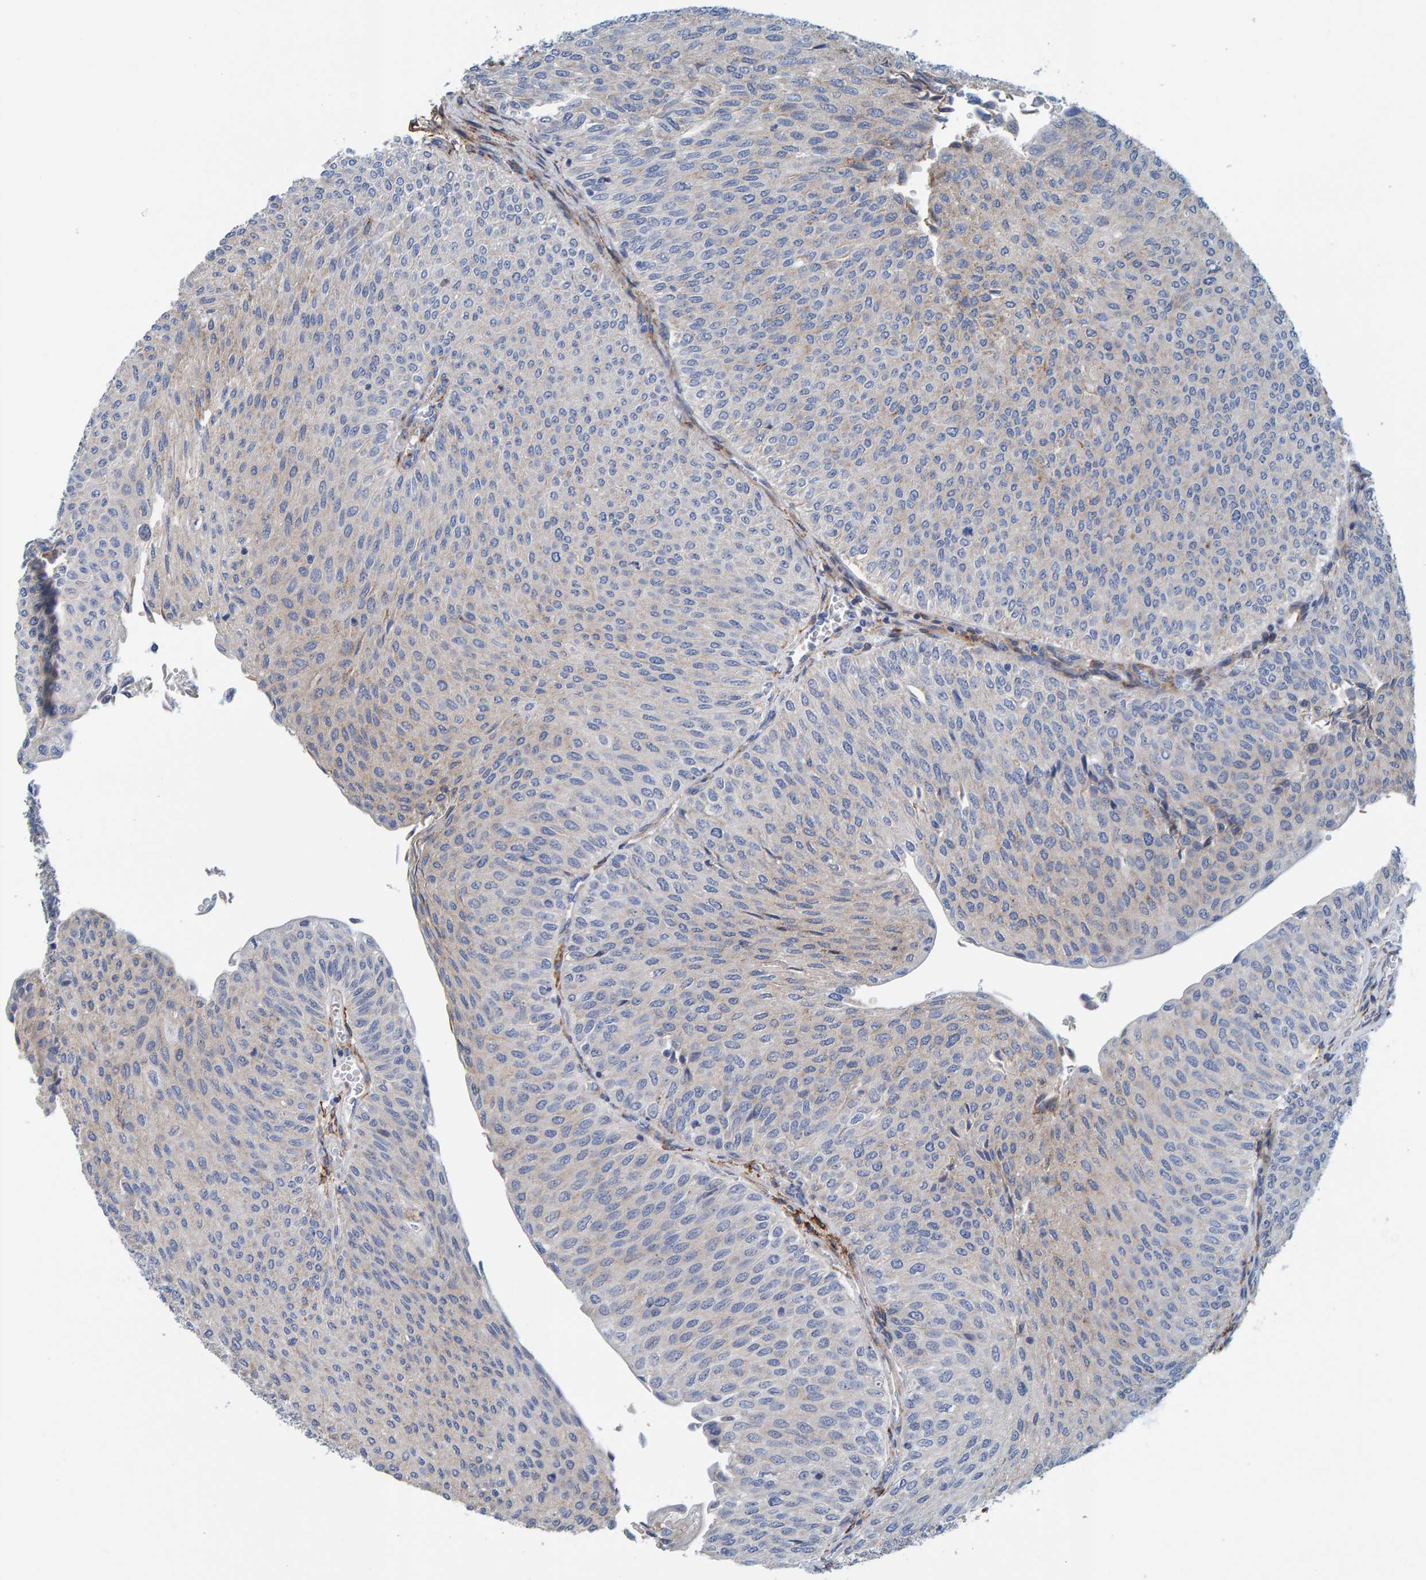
{"staining": {"intensity": "negative", "quantity": "none", "location": "none"}, "tissue": "urothelial cancer", "cell_type": "Tumor cells", "image_type": "cancer", "snomed": [{"axis": "morphology", "description": "Urothelial carcinoma, Low grade"}, {"axis": "topography", "description": "Urinary bladder"}], "caption": "Immunohistochemistry photomicrograph of neoplastic tissue: human urothelial cancer stained with DAB (3,3'-diaminobenzidine) shows no significant protein expression in tumor cells.", "gene": "LRP1", "patient": {"sex": "male", "age": 78}}